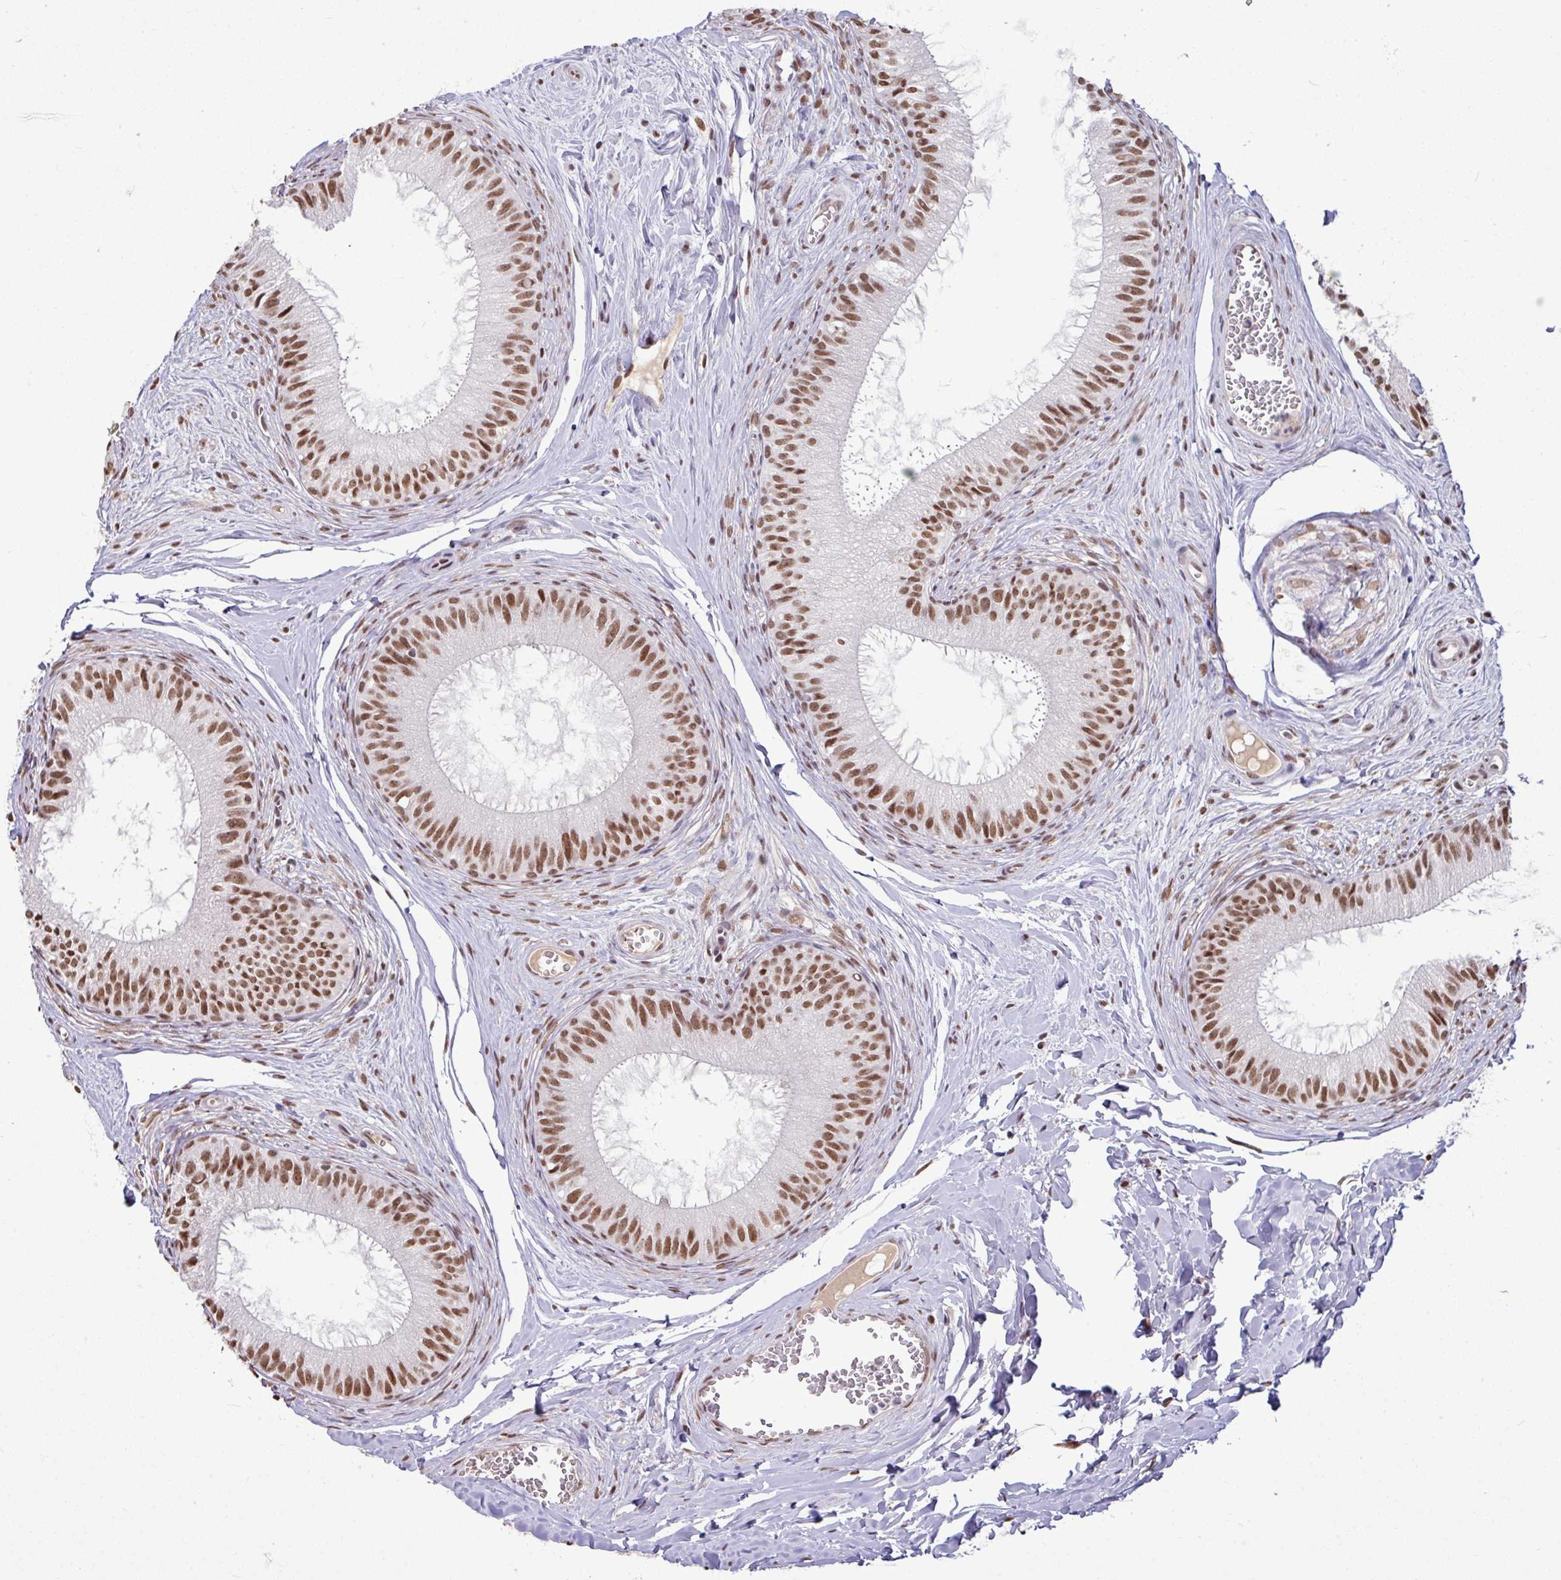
{"staining": {"intensity": "strong", "quantity": ">75%", "location": "nuclear"}, "tissue": "epididymis", "cell_type": "Glandular cells", "image_type": "normal", "snomed": [{"axis": "morphology", "description": "Normal tissue, NOS"}, {"axis": "topography", "description": "Epididymis"}], "caption": "Normal epididymis was stained to show a protein in brown. There is high levels of strong nuclear positivity in approximately >75% of glandular cells.", "gene": "TDG", "patient": {"sex": "male", "age": 25}}